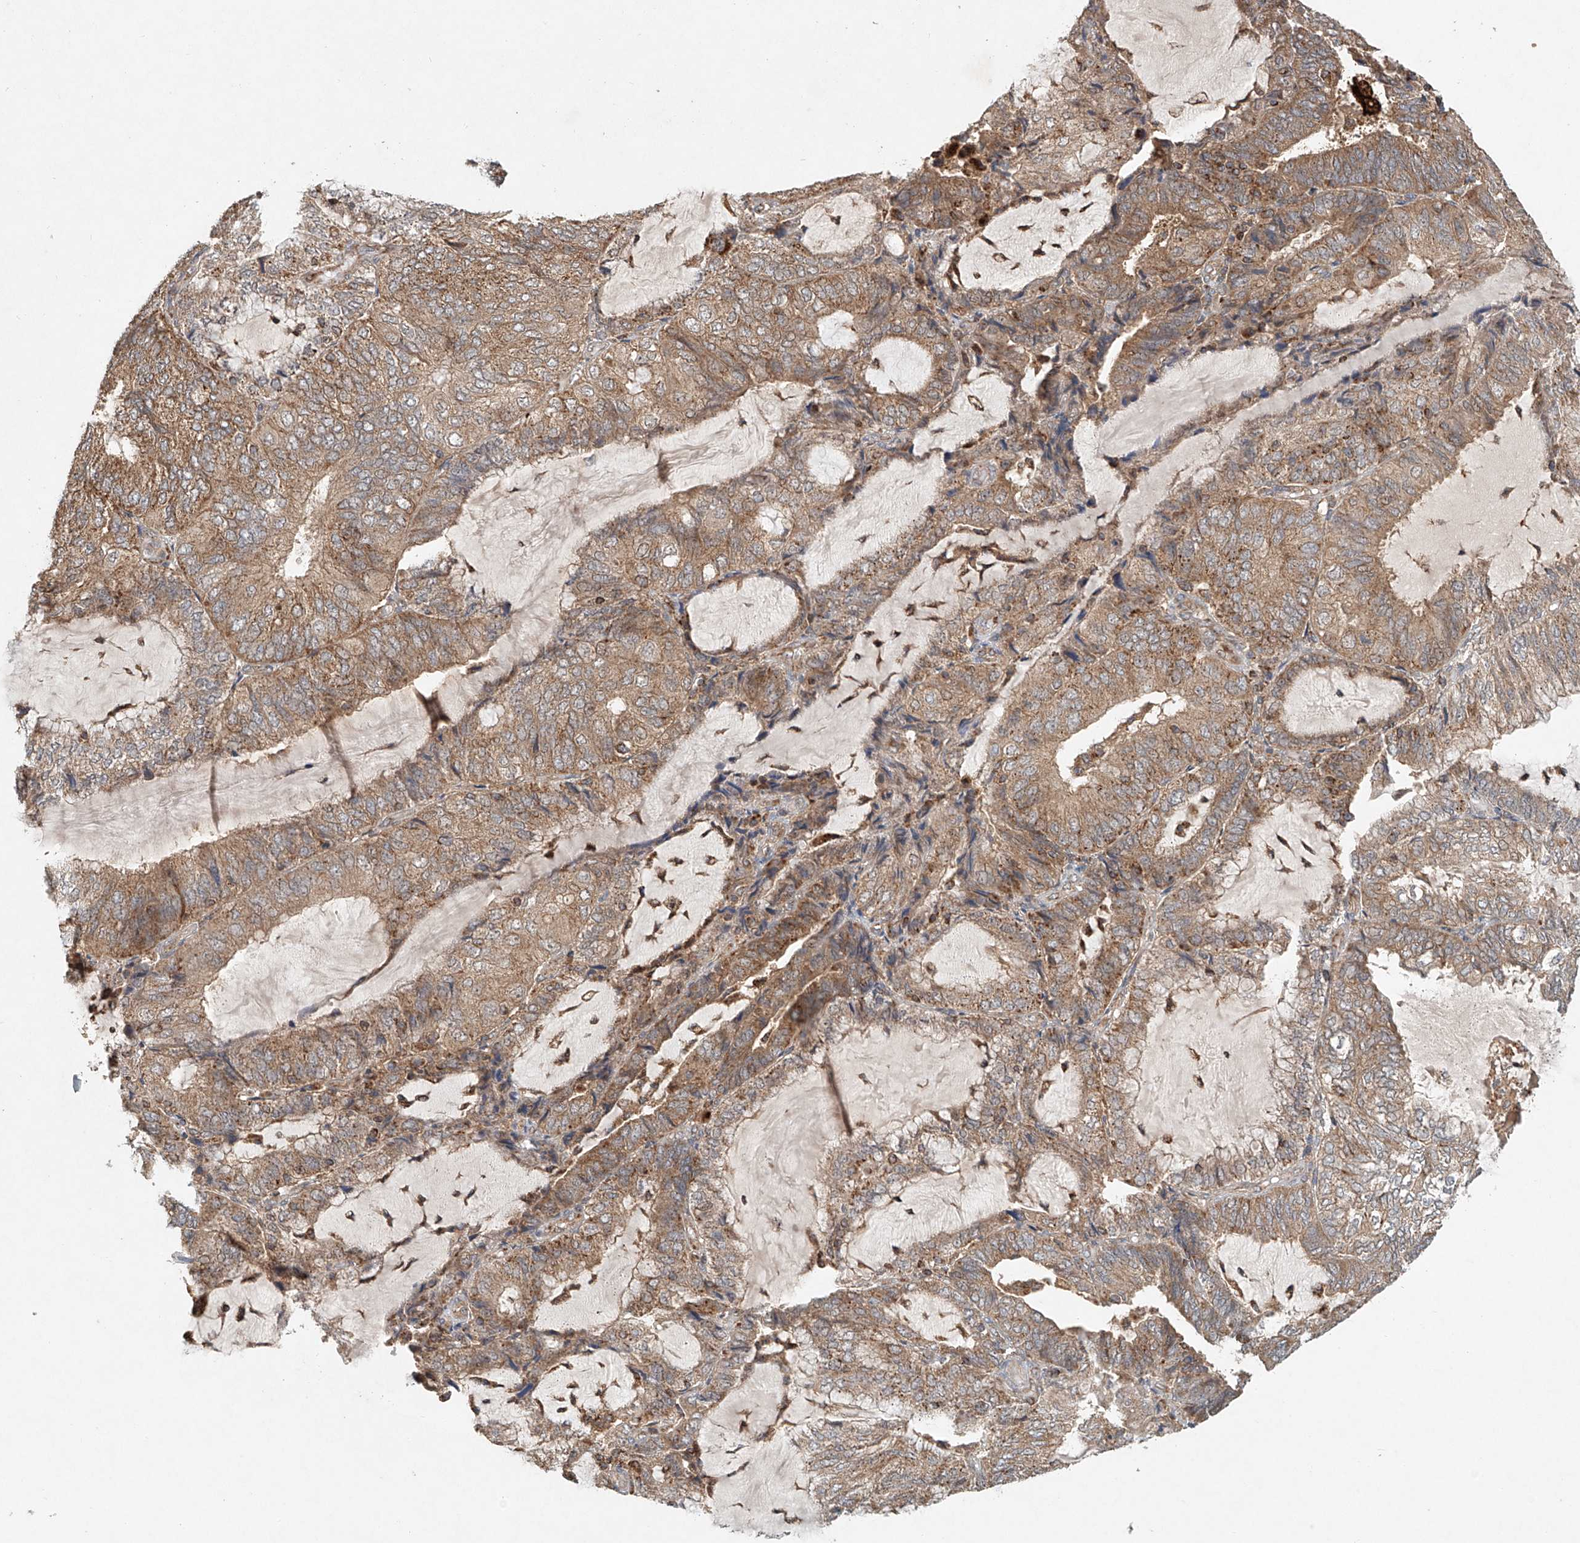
{"staining": {"intensity": "moderate", "quantity": ">75%", "location": "cytoplasmic/membranous"}, "tissue": "endometrial cancer", "cell_type": "Tumor cells", "image_type": "cancer", "snomed": [{"axis": "morphology", "description": "Adenocarcinoma, NOS"}, {"axis": "topography", "description": "Endometrium"}], "caption": "Immunohistochemical staining of endometrial cancer shows medium levels of moderate cytoplasmic/membranous staining in about >75% of tumor cells.", "gene": "DCAF11", "patient": {"sex": "female", "age": 81}}